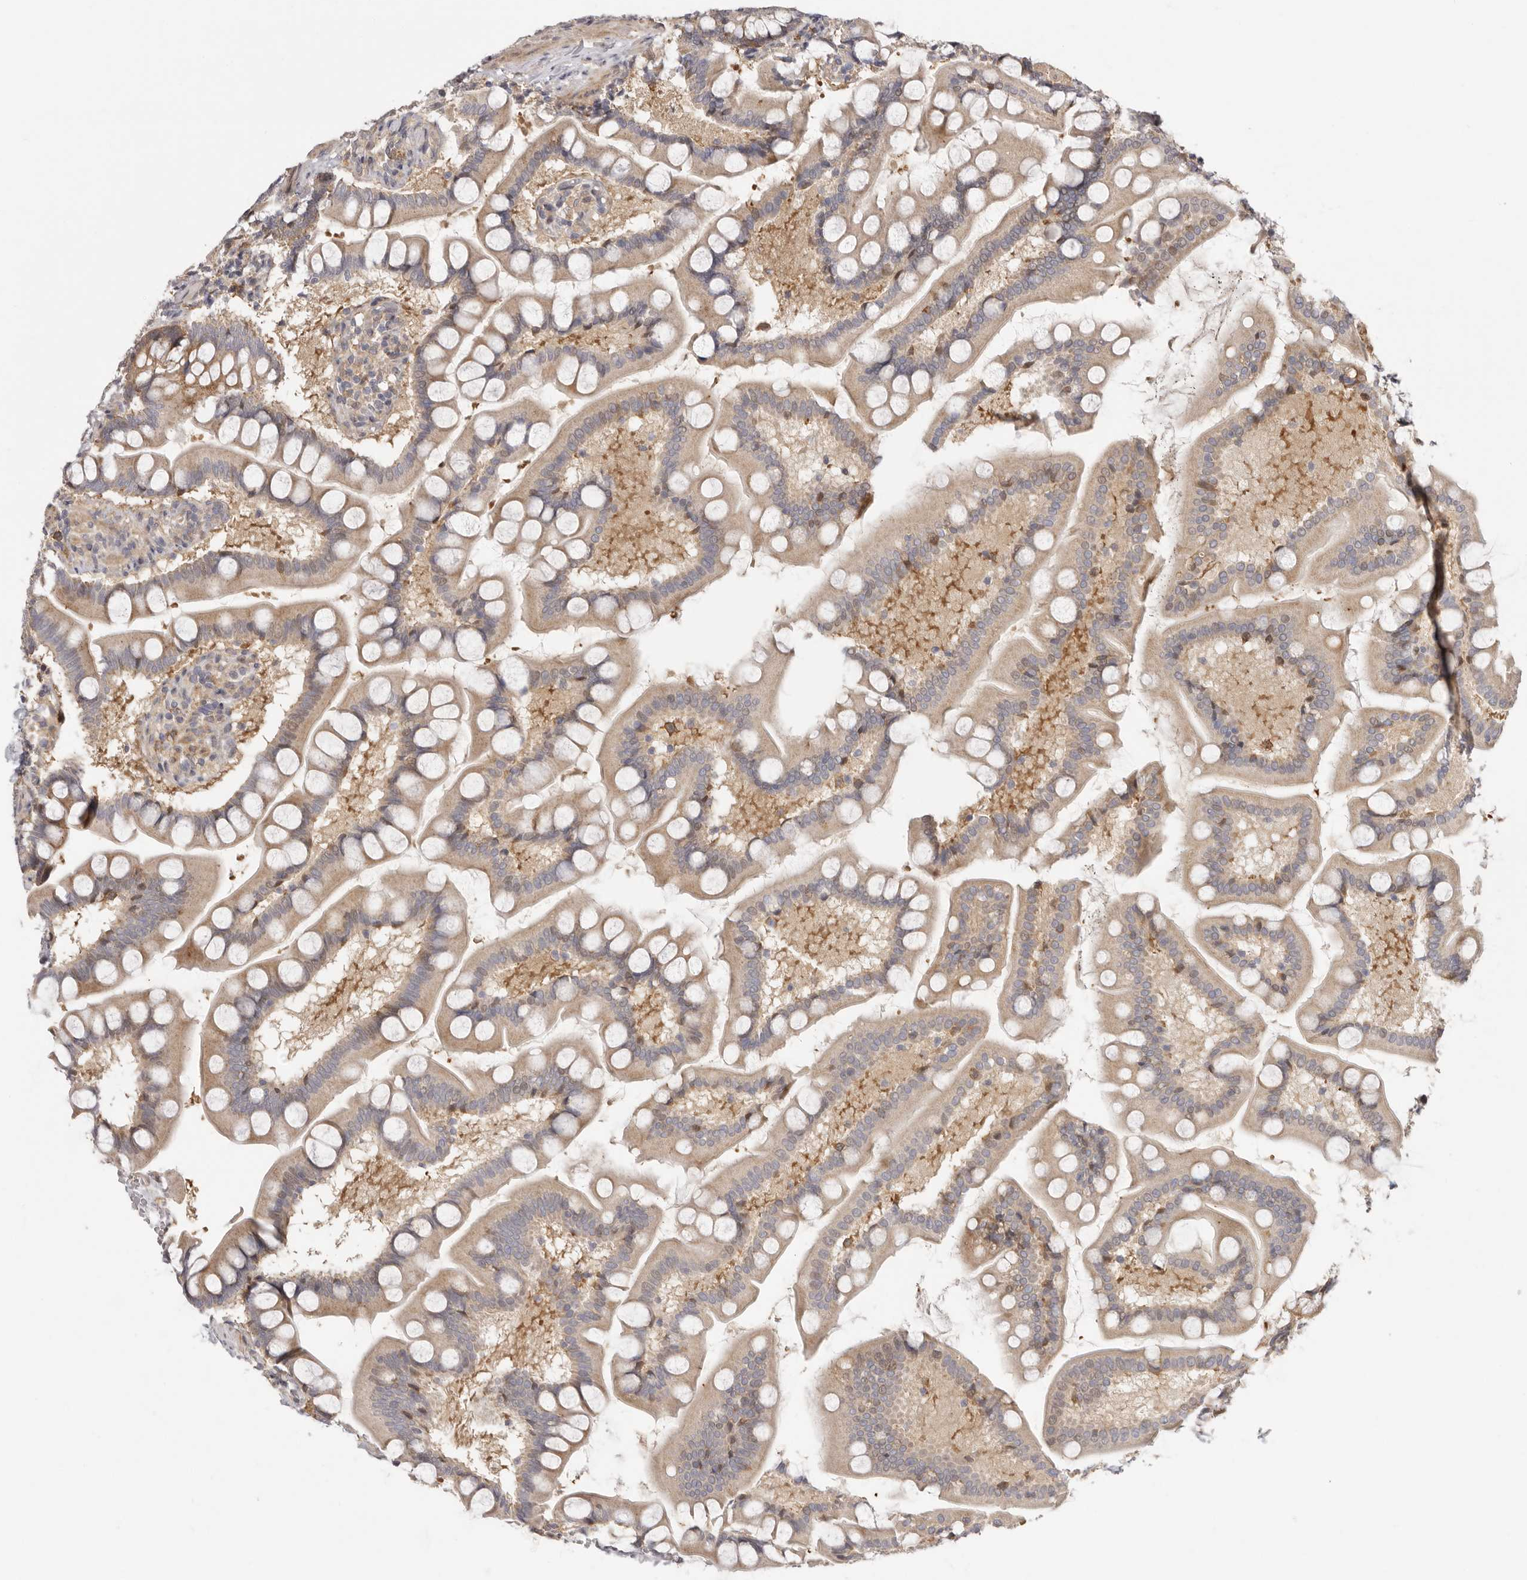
{"staining": {"intensity": "weak", "quantity": ">75%", "location": "cytoplasmic/membranous"}, "tissue": "small intestine", "cell_type": "Glandular cells", "image_type": "normal", "snomed": [{"axis": "morphology", "description": "Normal tissue, NOS"}, {"axis": "topography", "description": "Small intestine"}], "caption": "Immunohistochemistry (IHC) of normal human small intestine displays low levels of weak cytoplasmic/membranous staining in approximately >75% of glandular cells. (DAB (3,3'-diaminobenzidine) = brown stain, brightfield microscopy at high magnification).", "gene": "MSRB2", "patient": {"sex": "male", "age": 41}}